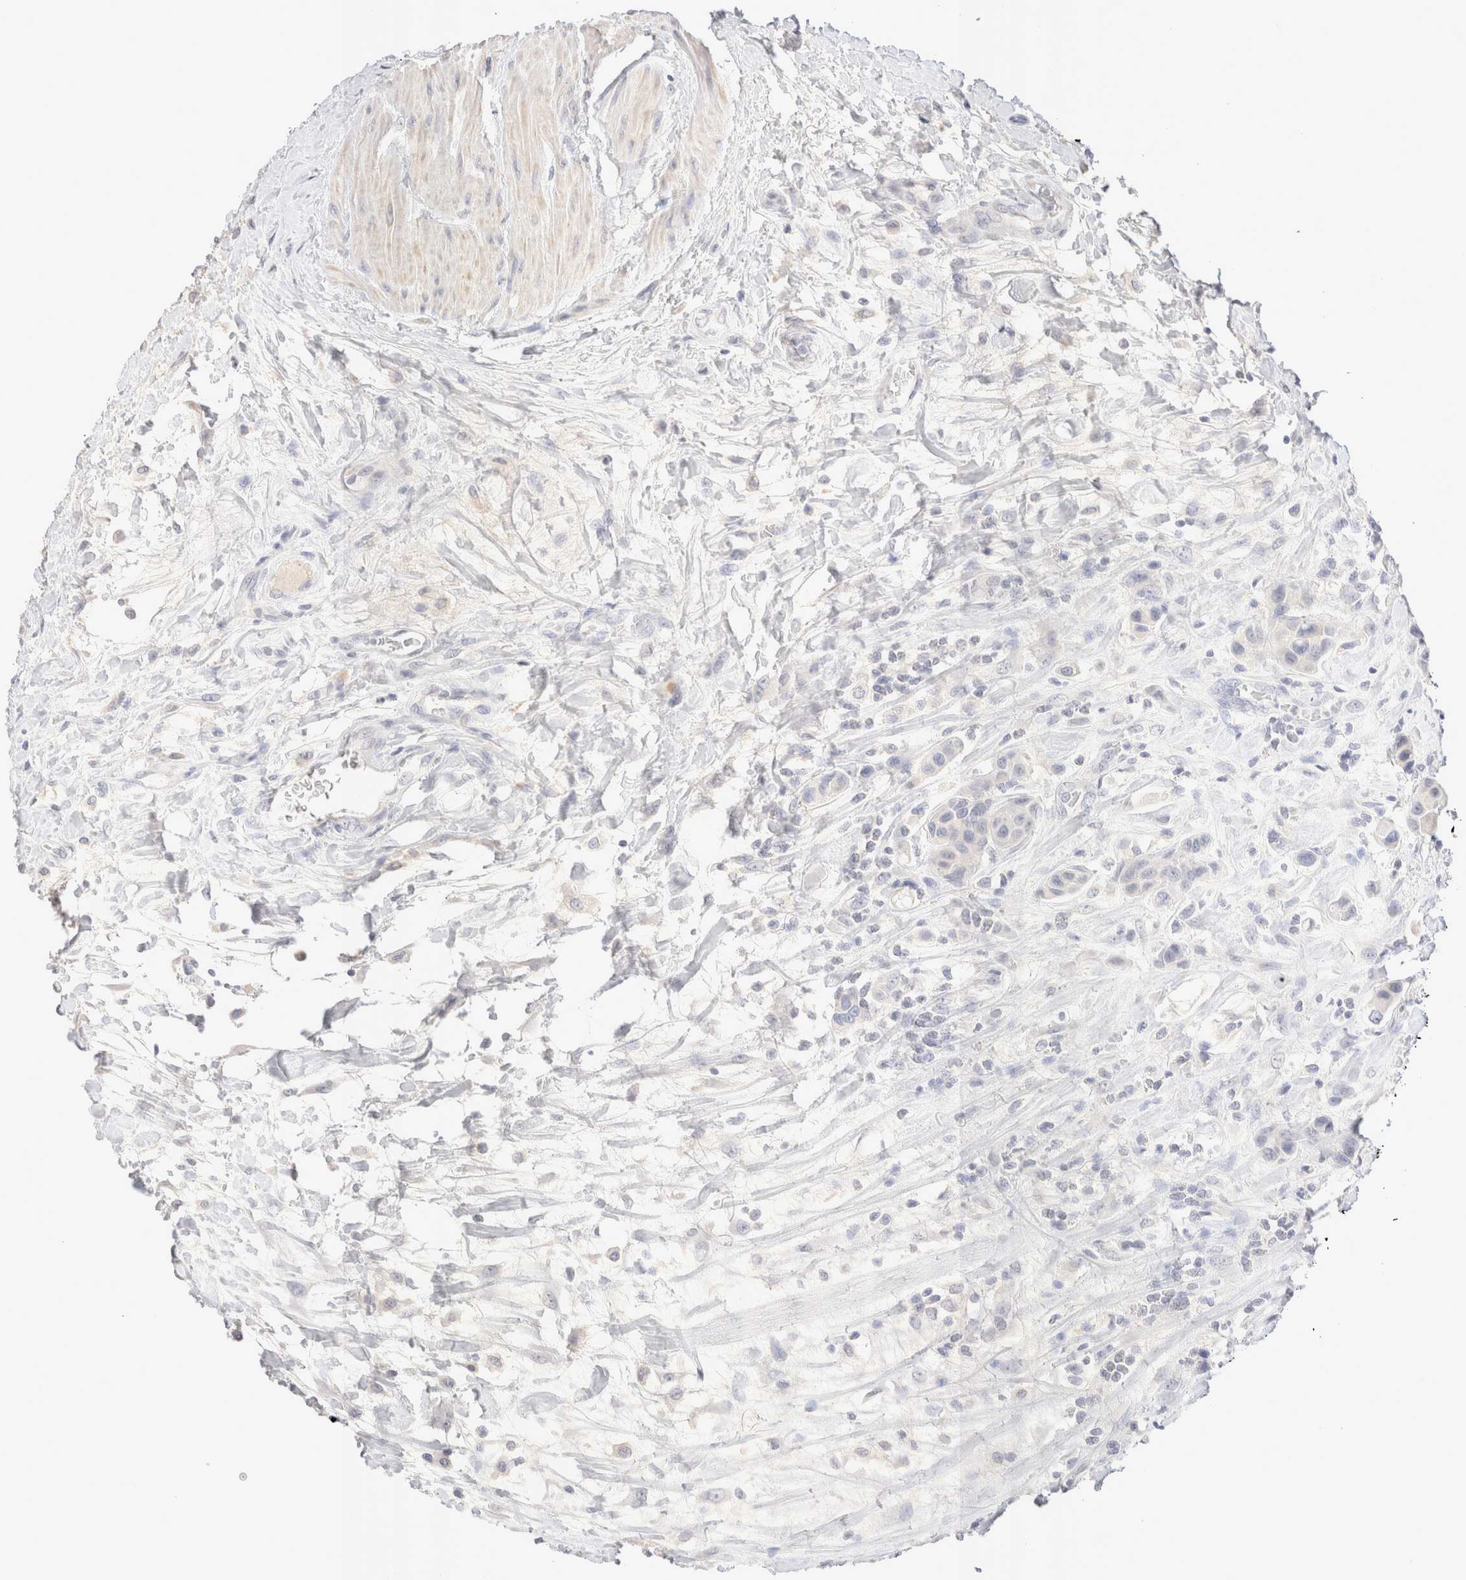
{"staining": {"intensity": "negative", "quantity": "none", "location": "none"}, "tissue": "urothelial cancer", "cell_type": "Tumor cells", "image_type": "cancer", "snomed": [{"axis": "morphology", "description": "Urothelial carcinoma, High grade"}, {"axis": "topography", "description": "Urinary bladder"}], "caption": "Tumor cells show no significant protein expression in urothelial cancer.", "gene": "EPCAM", "patient": {"sex": "male", "age": 50}}